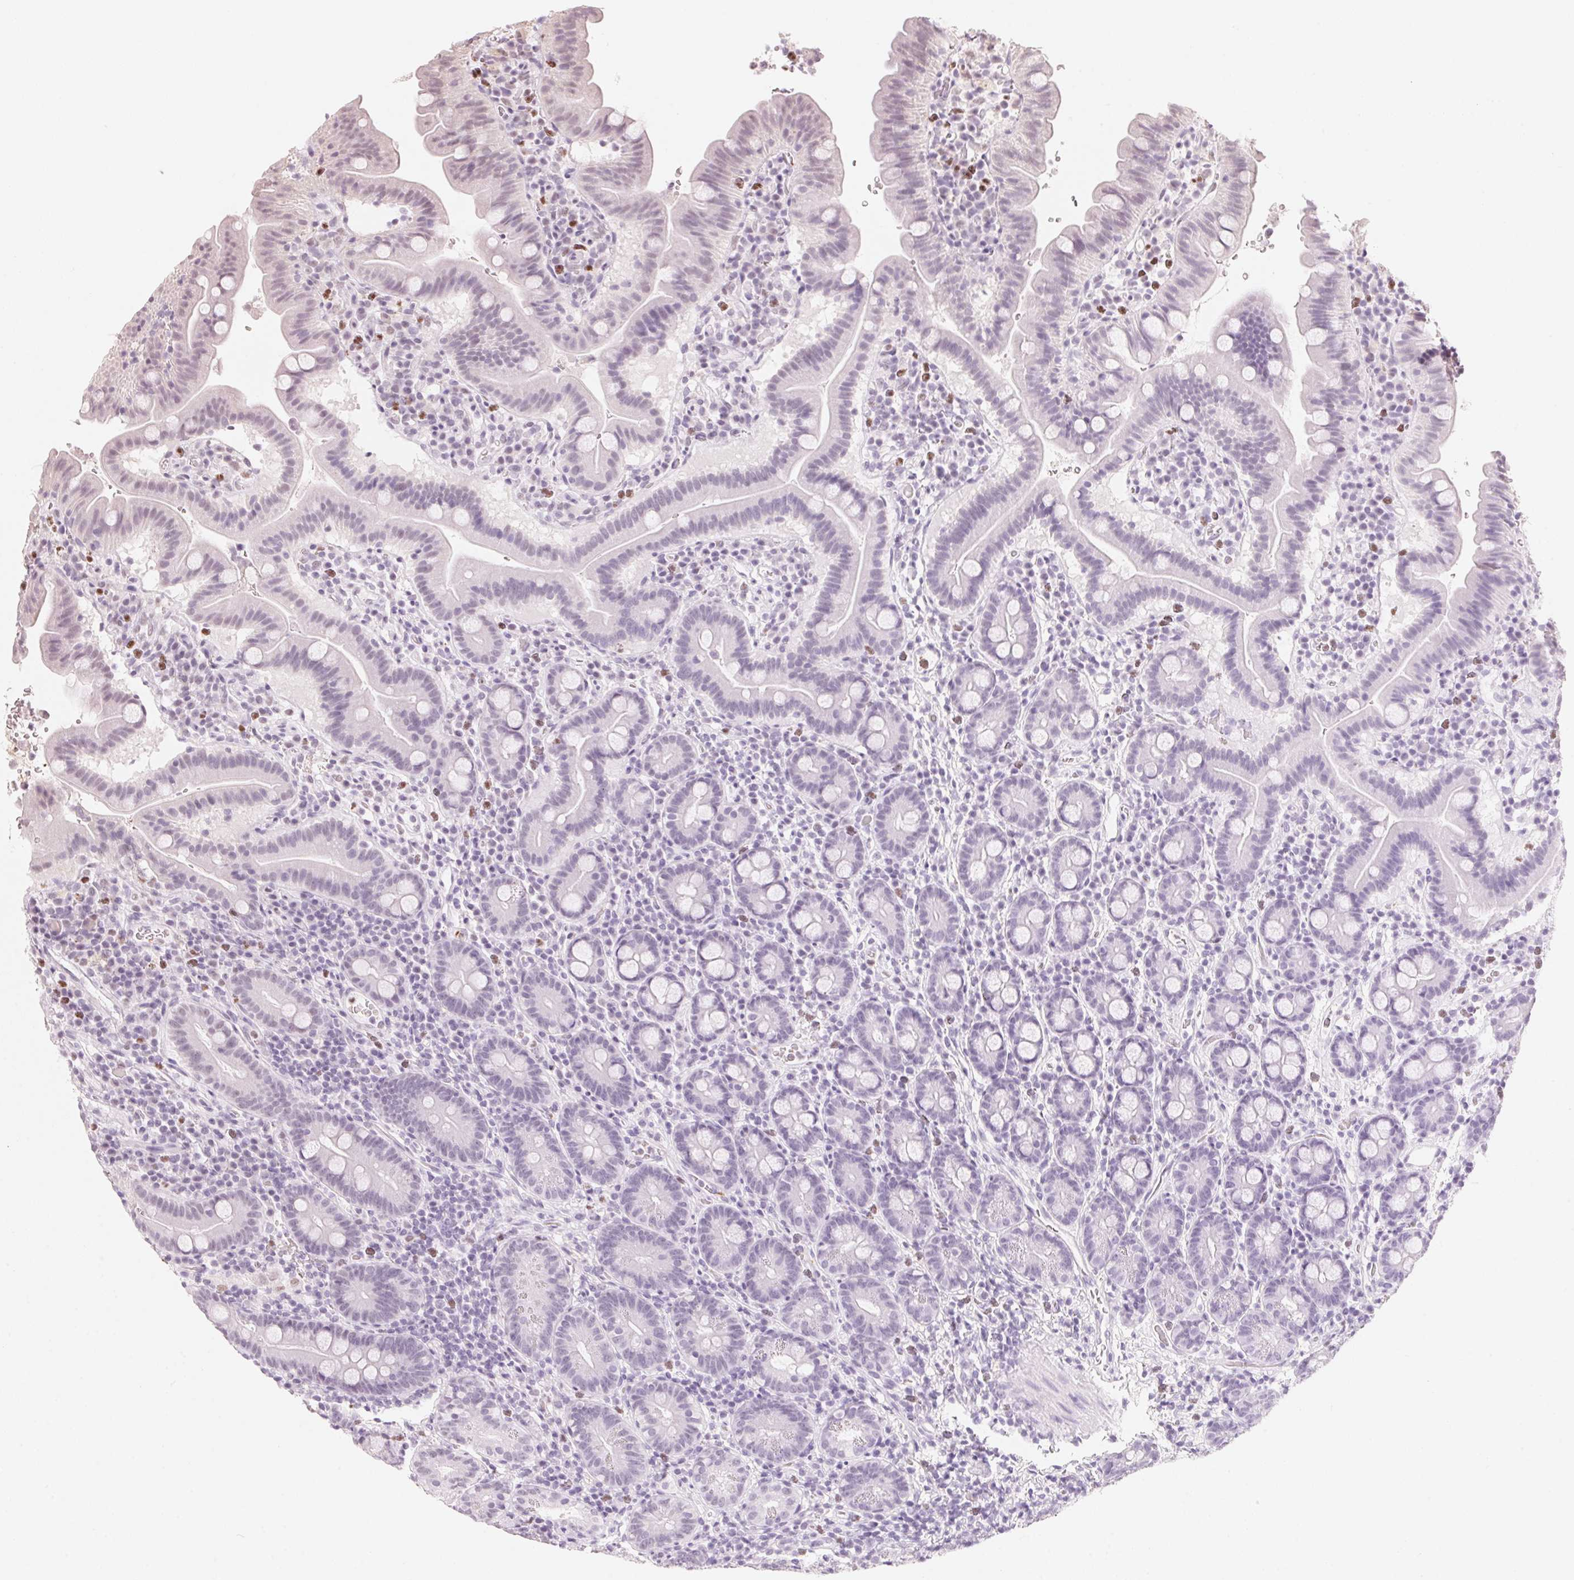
{"staining": {"intensity": "negative", "quantity": "none", "location": "none"}, "tissue": "small intestine", "cell_type": "Glandular cells", "image_type": "normal", "snomed": [{"axis": "morphology", "description": "Normal tissue, NOS"}, {"axis": "topography", "description": "Small intestine"}], "caption": "DAB immunohistochemical staining of benign human small intestine shows no significant positivity in glandular cells.", "gene": "ARHGAP22", "patient": {"sex": "male", "age": 26}}